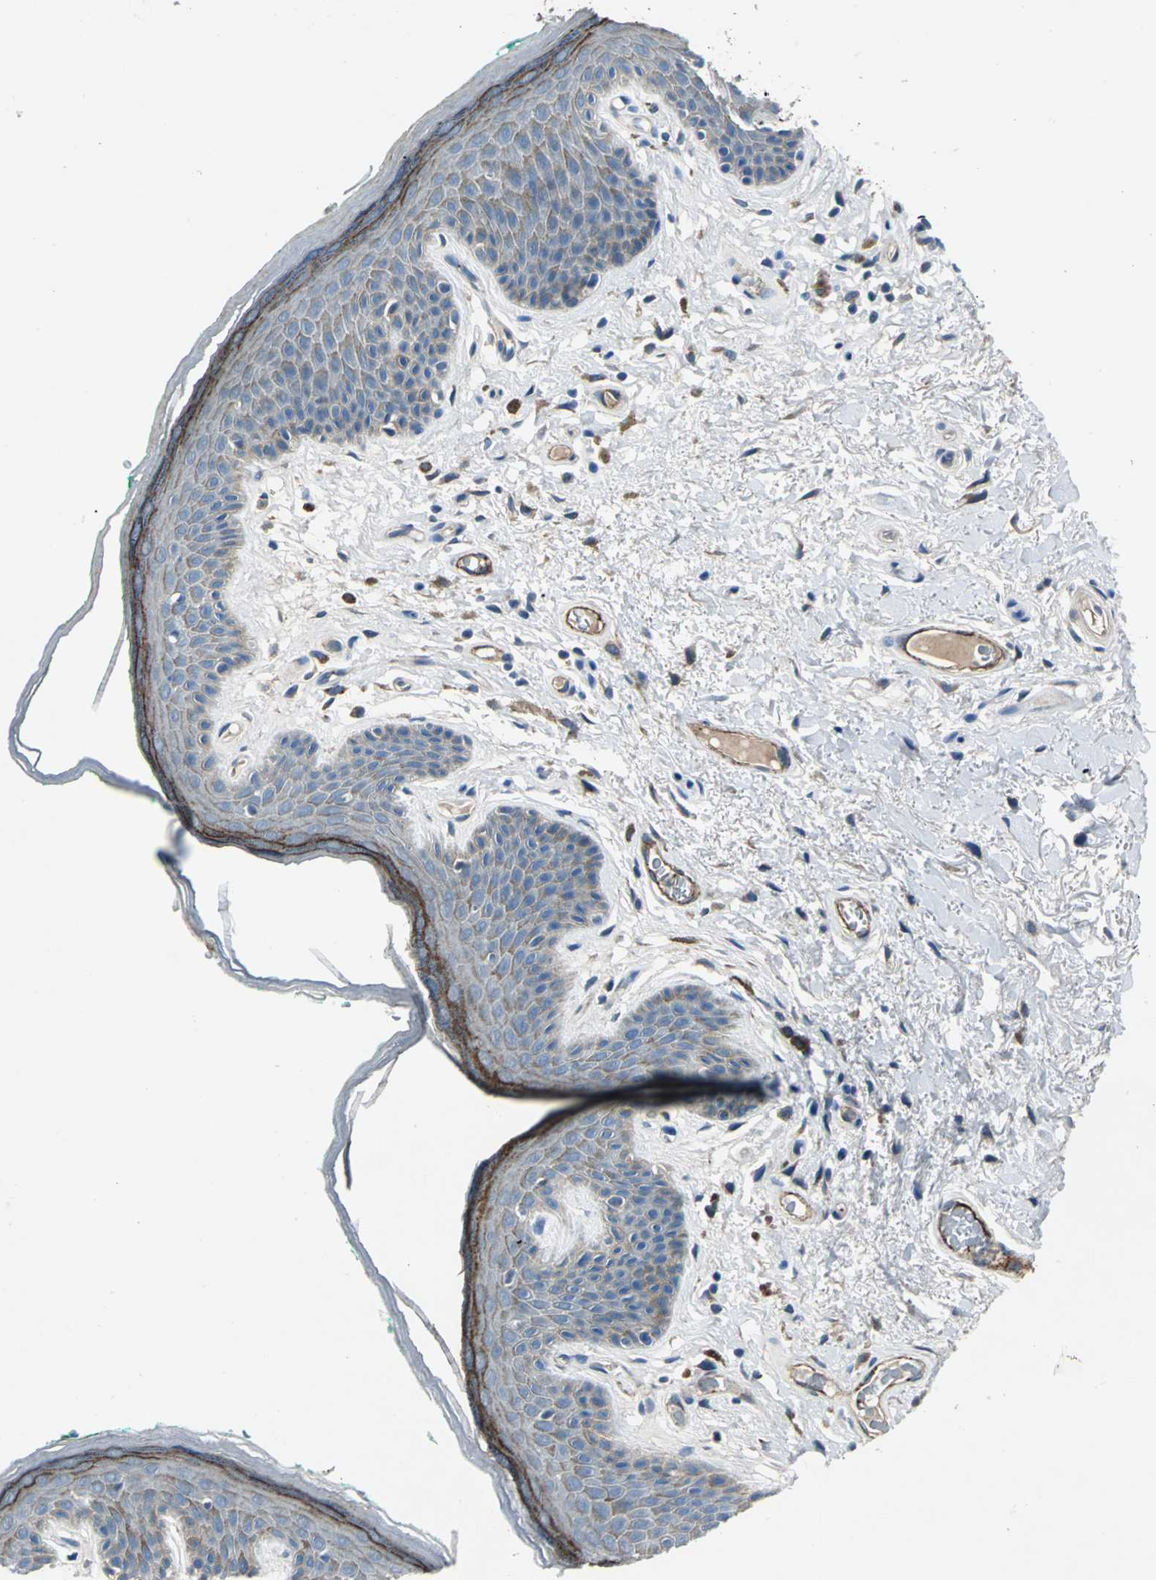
{"staining": {"intensity": "moderate", "quantity": "<25%", "location": "cytoplasmic/membranous"}, "tissue": "skin", "cell_type": "Epidermal cells", "image_type": "normal", "snomed": [{"axis": "morphology", "description": "Normal tissue, NOS"}, {"axis": "topography", "description": "Anal"}], "caption": "Protein staining of benign skin reveals moderate cytoplasmic/membranous positivity in approximately <25% of epidermal cells. Using DAB (3,3'-diaminobenzidine) (brown) and hematoxylin (blue) stains, captured at high magnification using brightfield microscopy.", "gene": "SELP", "patient": {"sex": "male", "age": 74}}